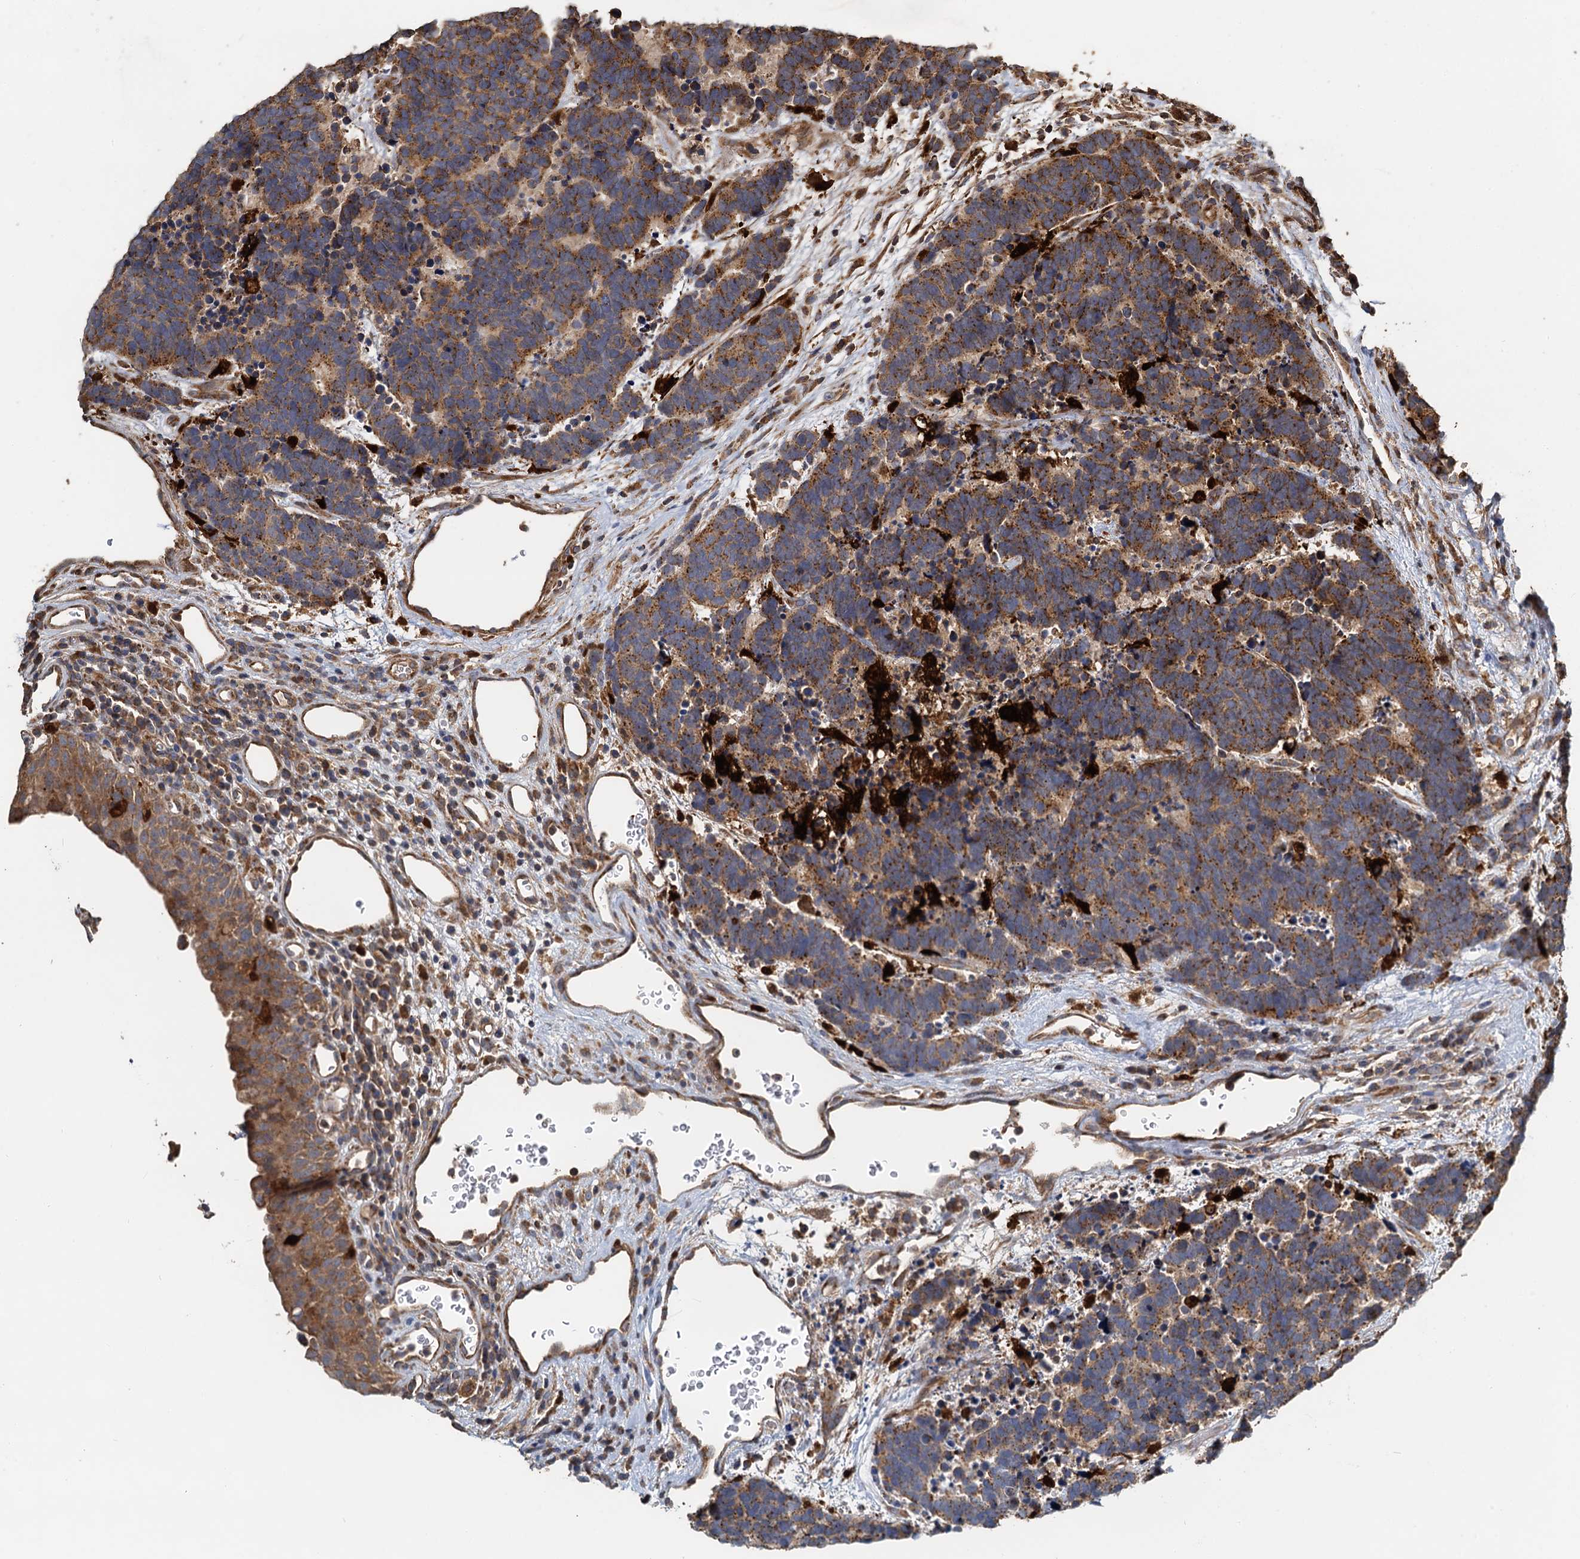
{"staining": {"intensity": "moderate", "quantity": ">75%", "location": "cytoplasmic/membranous"}, "tissue": "carcinoid", "cell_type": "Tumor cells", "image_type": "cancer", "snomed": [{"axis": "morphology", "description": "Carcinoma, NOS"}, {"axis": "morphology", "description": "Carcinoid, malignant, NOS"}, {"axis": "topography", "description": "Urinary bladder"}], "caption": "This is an image of IHC staining of carcinoid, which shows moderate staining in the cytoplasmic/membranous of tumor cells.", "gene": "SDS", "patient": {"sex": "male", "age": 57}}